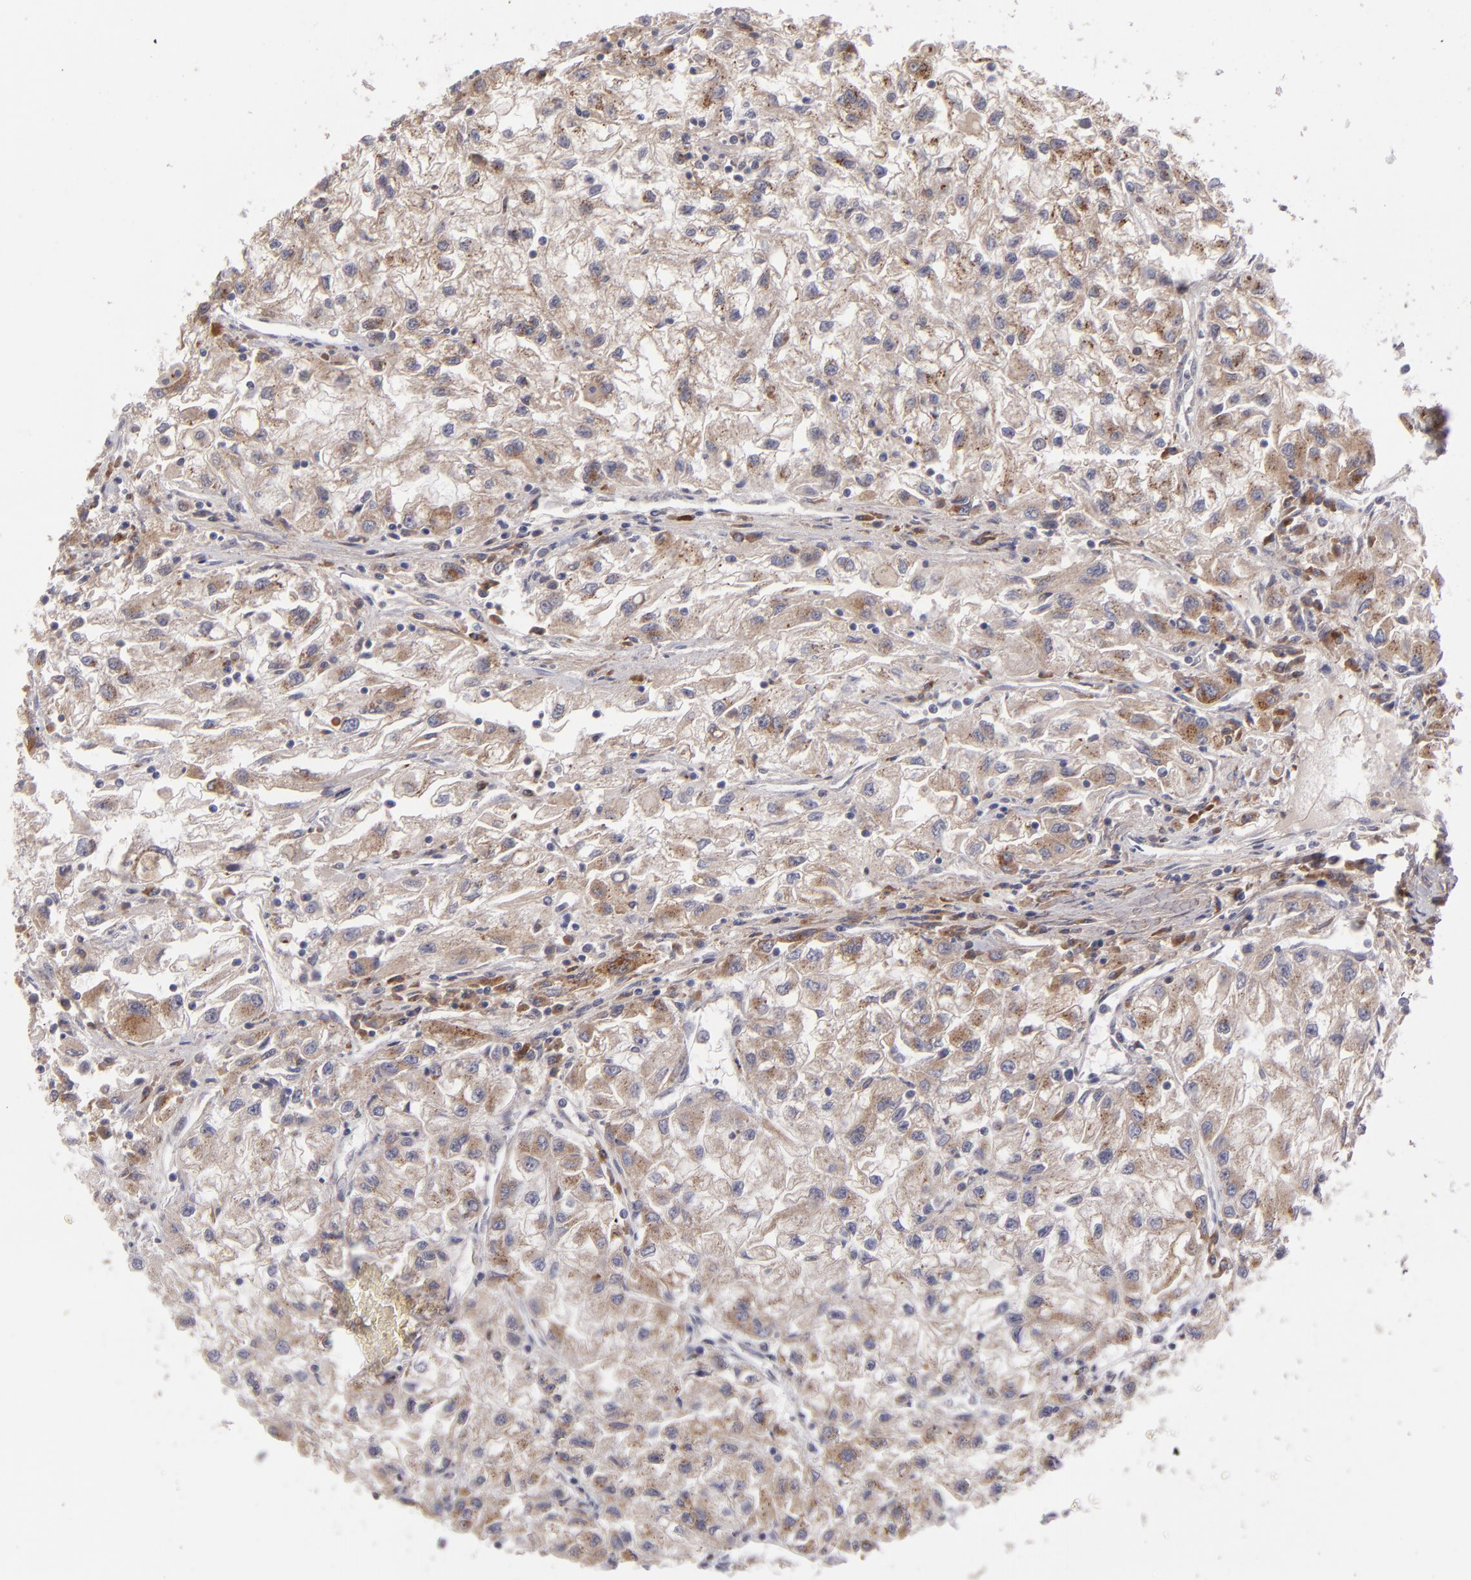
{"staining": {"intensity": "moderate", "quantity": ">75%", "location": "cytoplasmic/membranous"}, "tissue": "renal cancer", "cell_type": "Tumor cells", "image_type": "cancer", "snomed": [{"axis": "morphology", "description": "Adenocarcinoma, NOS"}, {"axis": "topography", "description": "Kidney"}], "caption": "Brown immunohistochemical staining in human renal cancer (adenocarcinoma) shows moderate cytoplasmic/membranous positivity in about >75% of tumor cells.", "gene": "IL12A", "patient": {"sex": "male", "age": 59}}